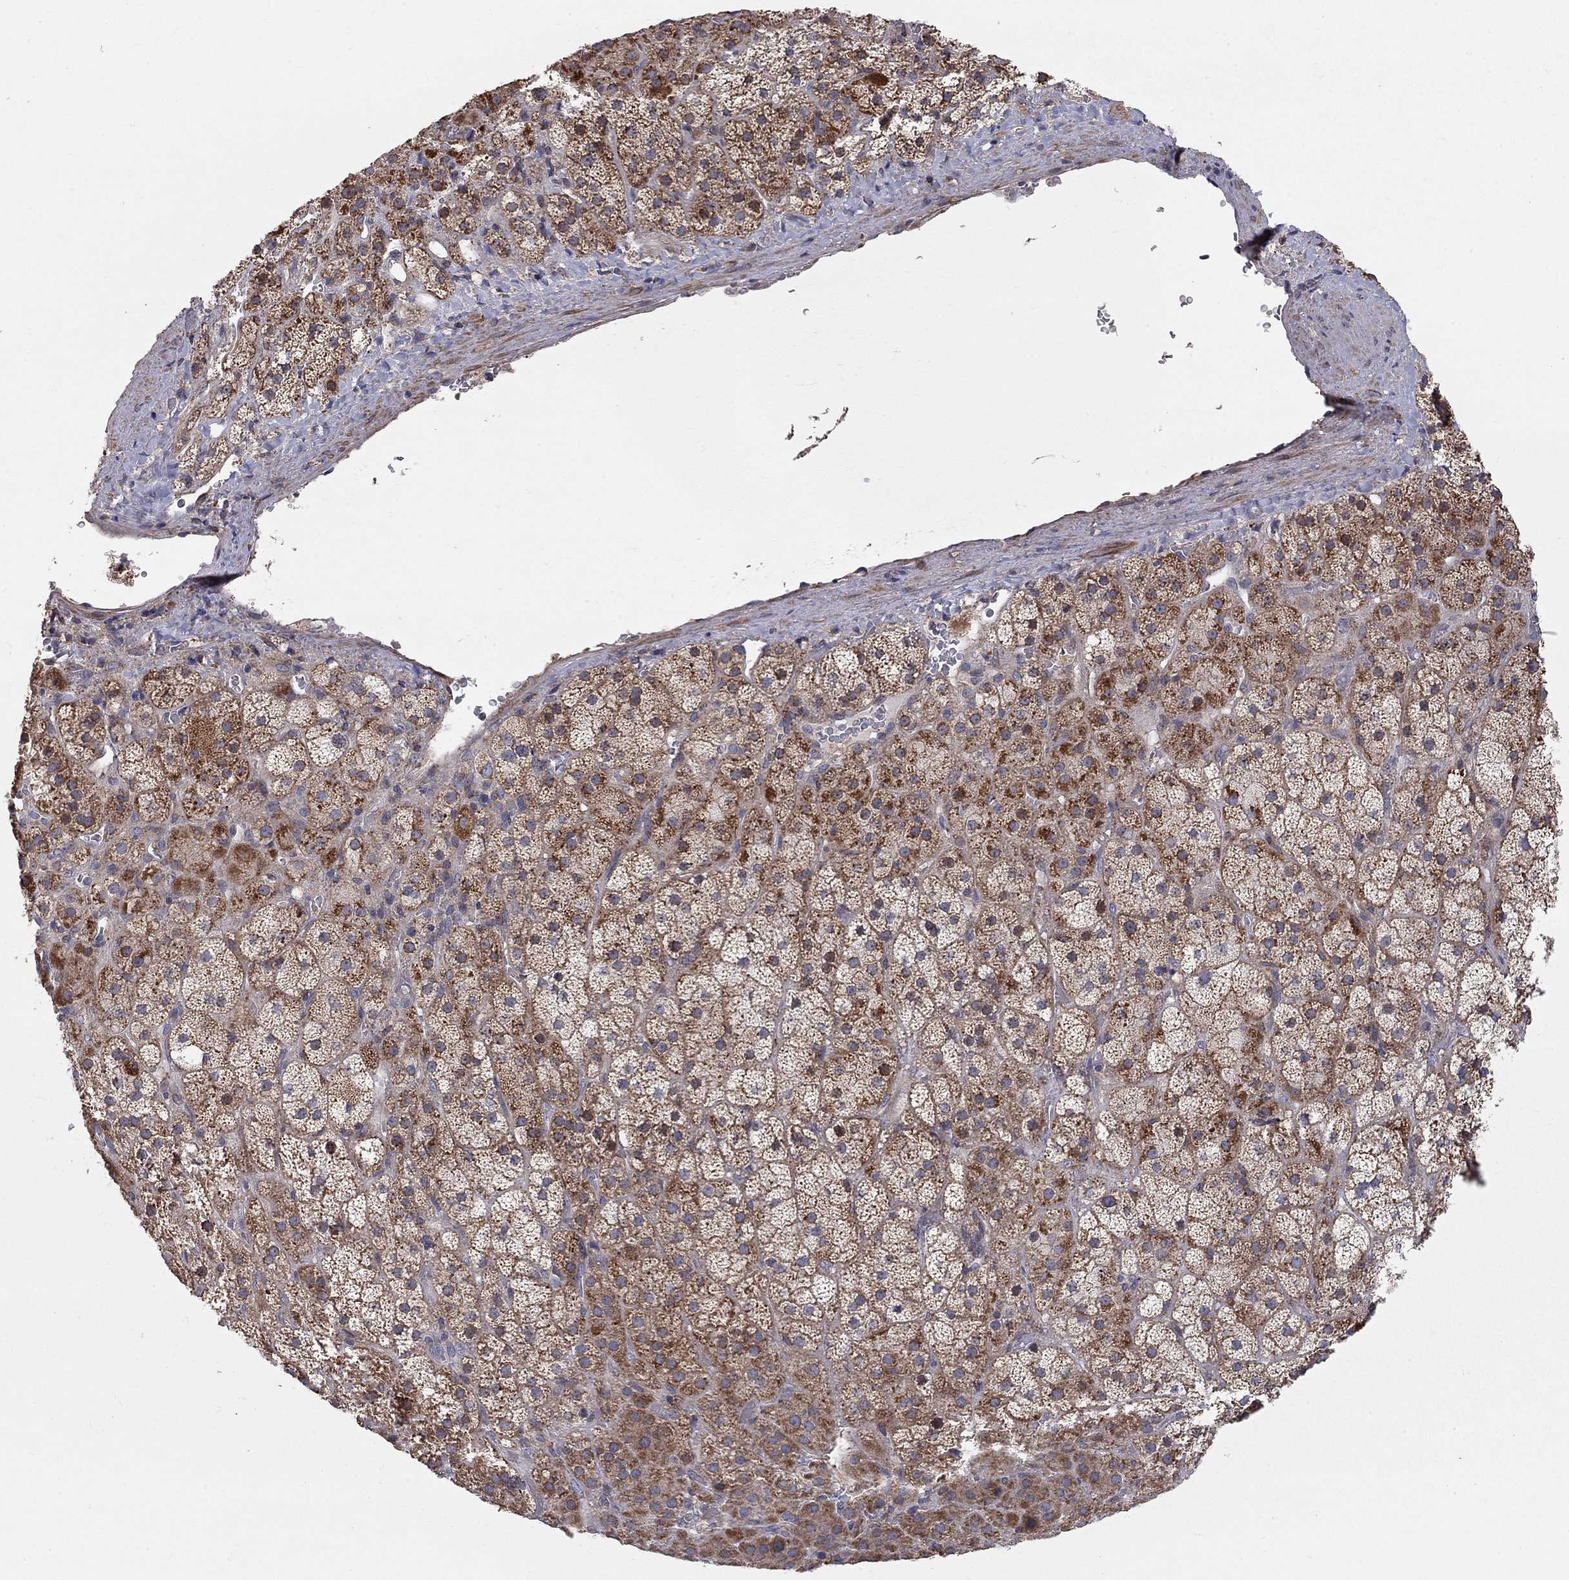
{"staining": {"intensity": "strong", "quantity": ">75%", "location": "cytoplasmic/membranous"}, "tissue": "adrenal gland", "cell_type": "Glandular cells", "image_type": "normal", "snomed": [{"axis": "morphology", "description": "Normal tissue, NOS"}, {"axis": "topography", "description": "Adrenal gland"}], "caption": "Protein staining by IHC displays strong cytoplasmic/membranous expression in about >75% of glandular cells in unremarkable adrenal gland. (DAB (3,3'-diaminobenzidine) IHC with brightfield microscopy, high magnification).", "gene": "KANSL1L", "patient": {"sex": "male", "age": 57}}